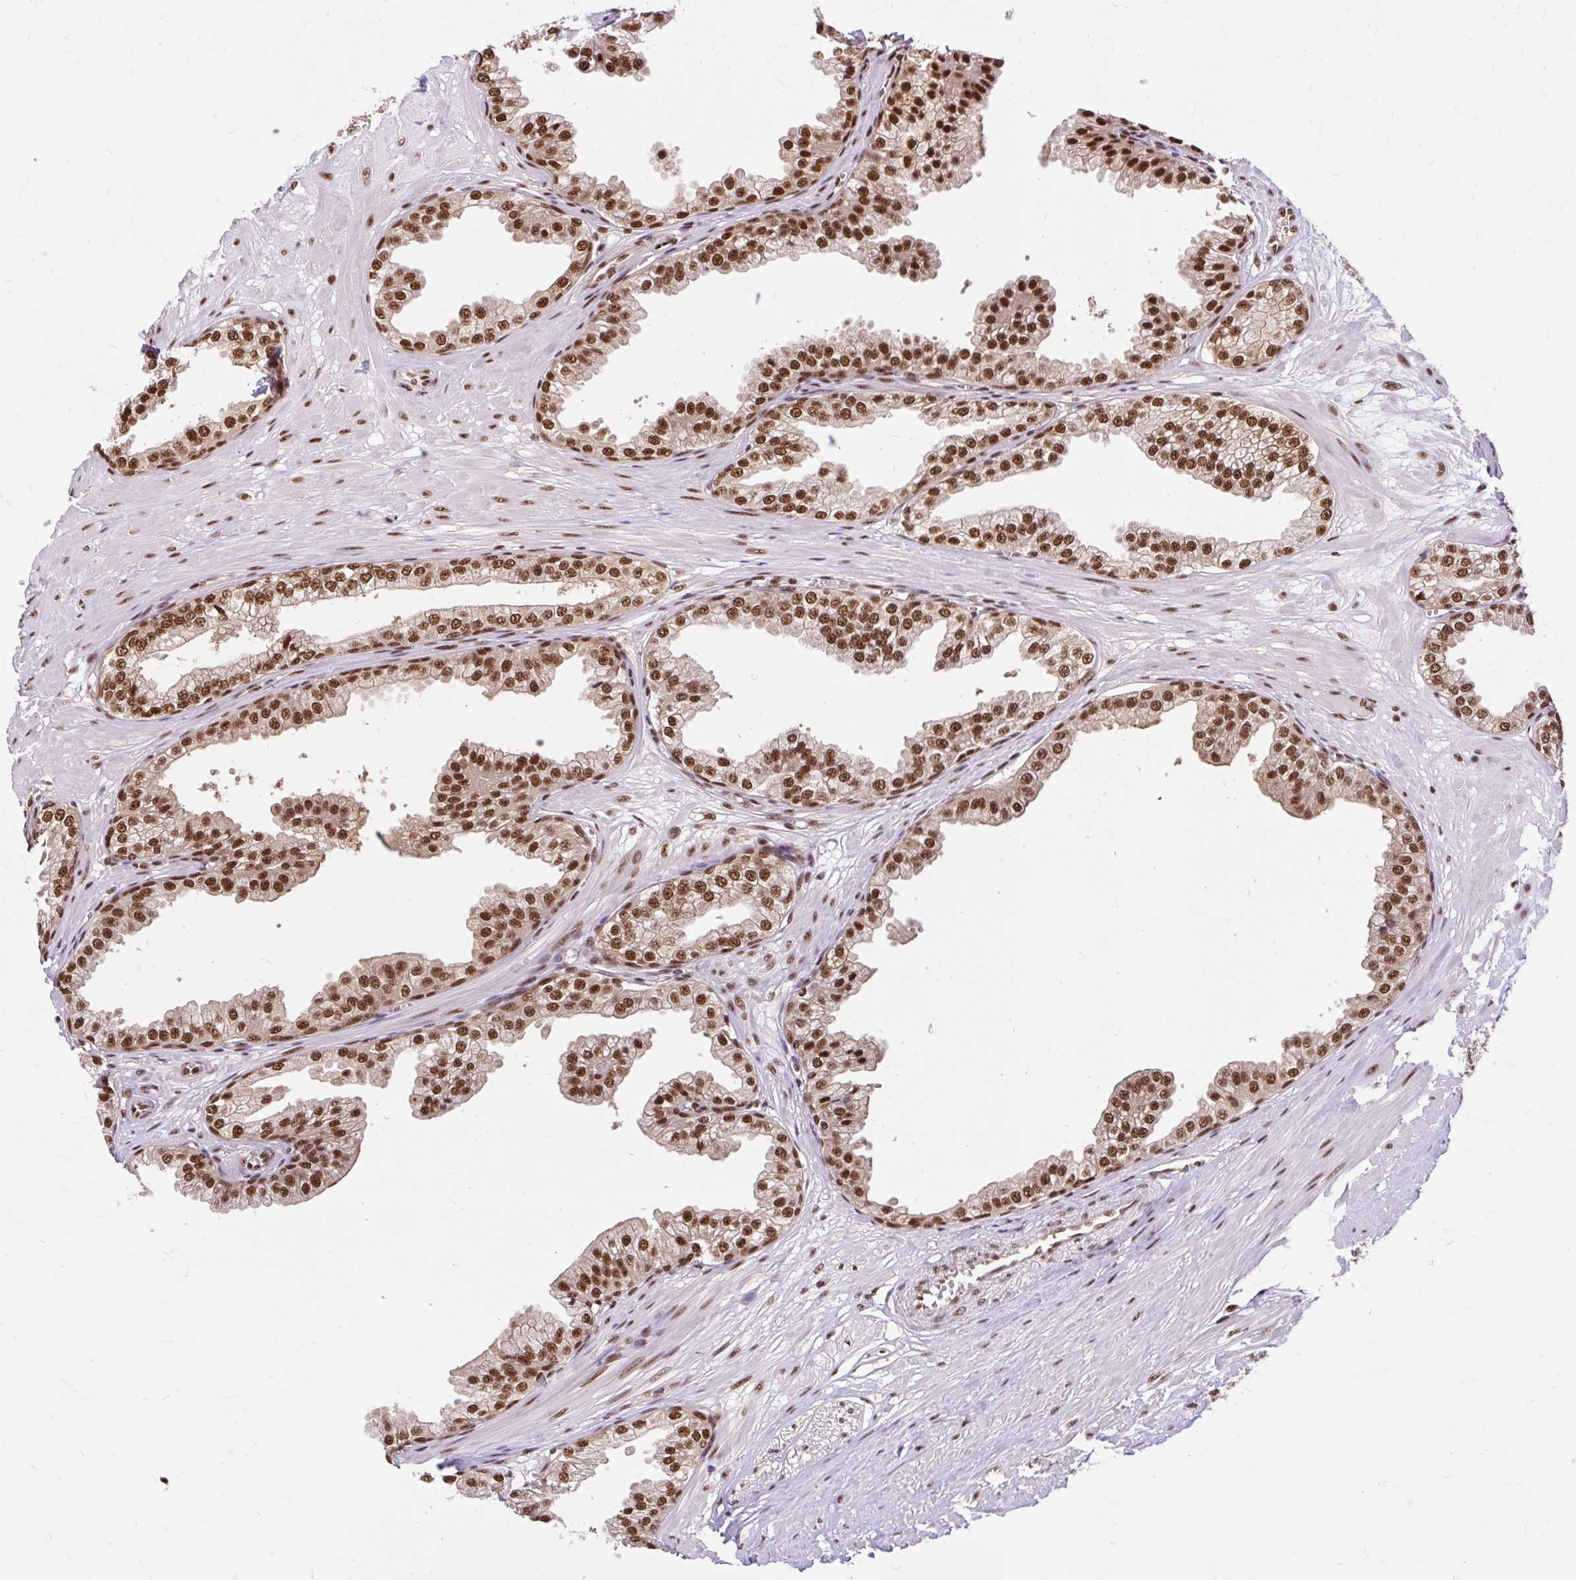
{"staining": {"intensity": "strong", "quantity": ">75%", "location": "cytoplasmic/membranous,nuclear"}, "tissue": "prostate", "cell_type": "Glandular cells", "image_type": "normal", "snomed": [{"axis": "morphology", "description": "Normal tissue, NOS"}, {"axis": "topography", "description": "Prostate"}, {"axis": "topography", "description": "Peripheral nerve tissue"}], "caption": "High-magnification brightfield microscopy of normal prostate stained with DAB (3,3'-diaminobenzidine) (brown) and counterstained with hematoxylin (blue). glandular cells exhibit strong cytoplasmic/membranous,nuclear expression is seen in about>75% of cells. (Brightfield microscopy of DAB IHC at high magnification).", "gene": "ABCA9", "patient": {"sex": "male", "age": 55}}